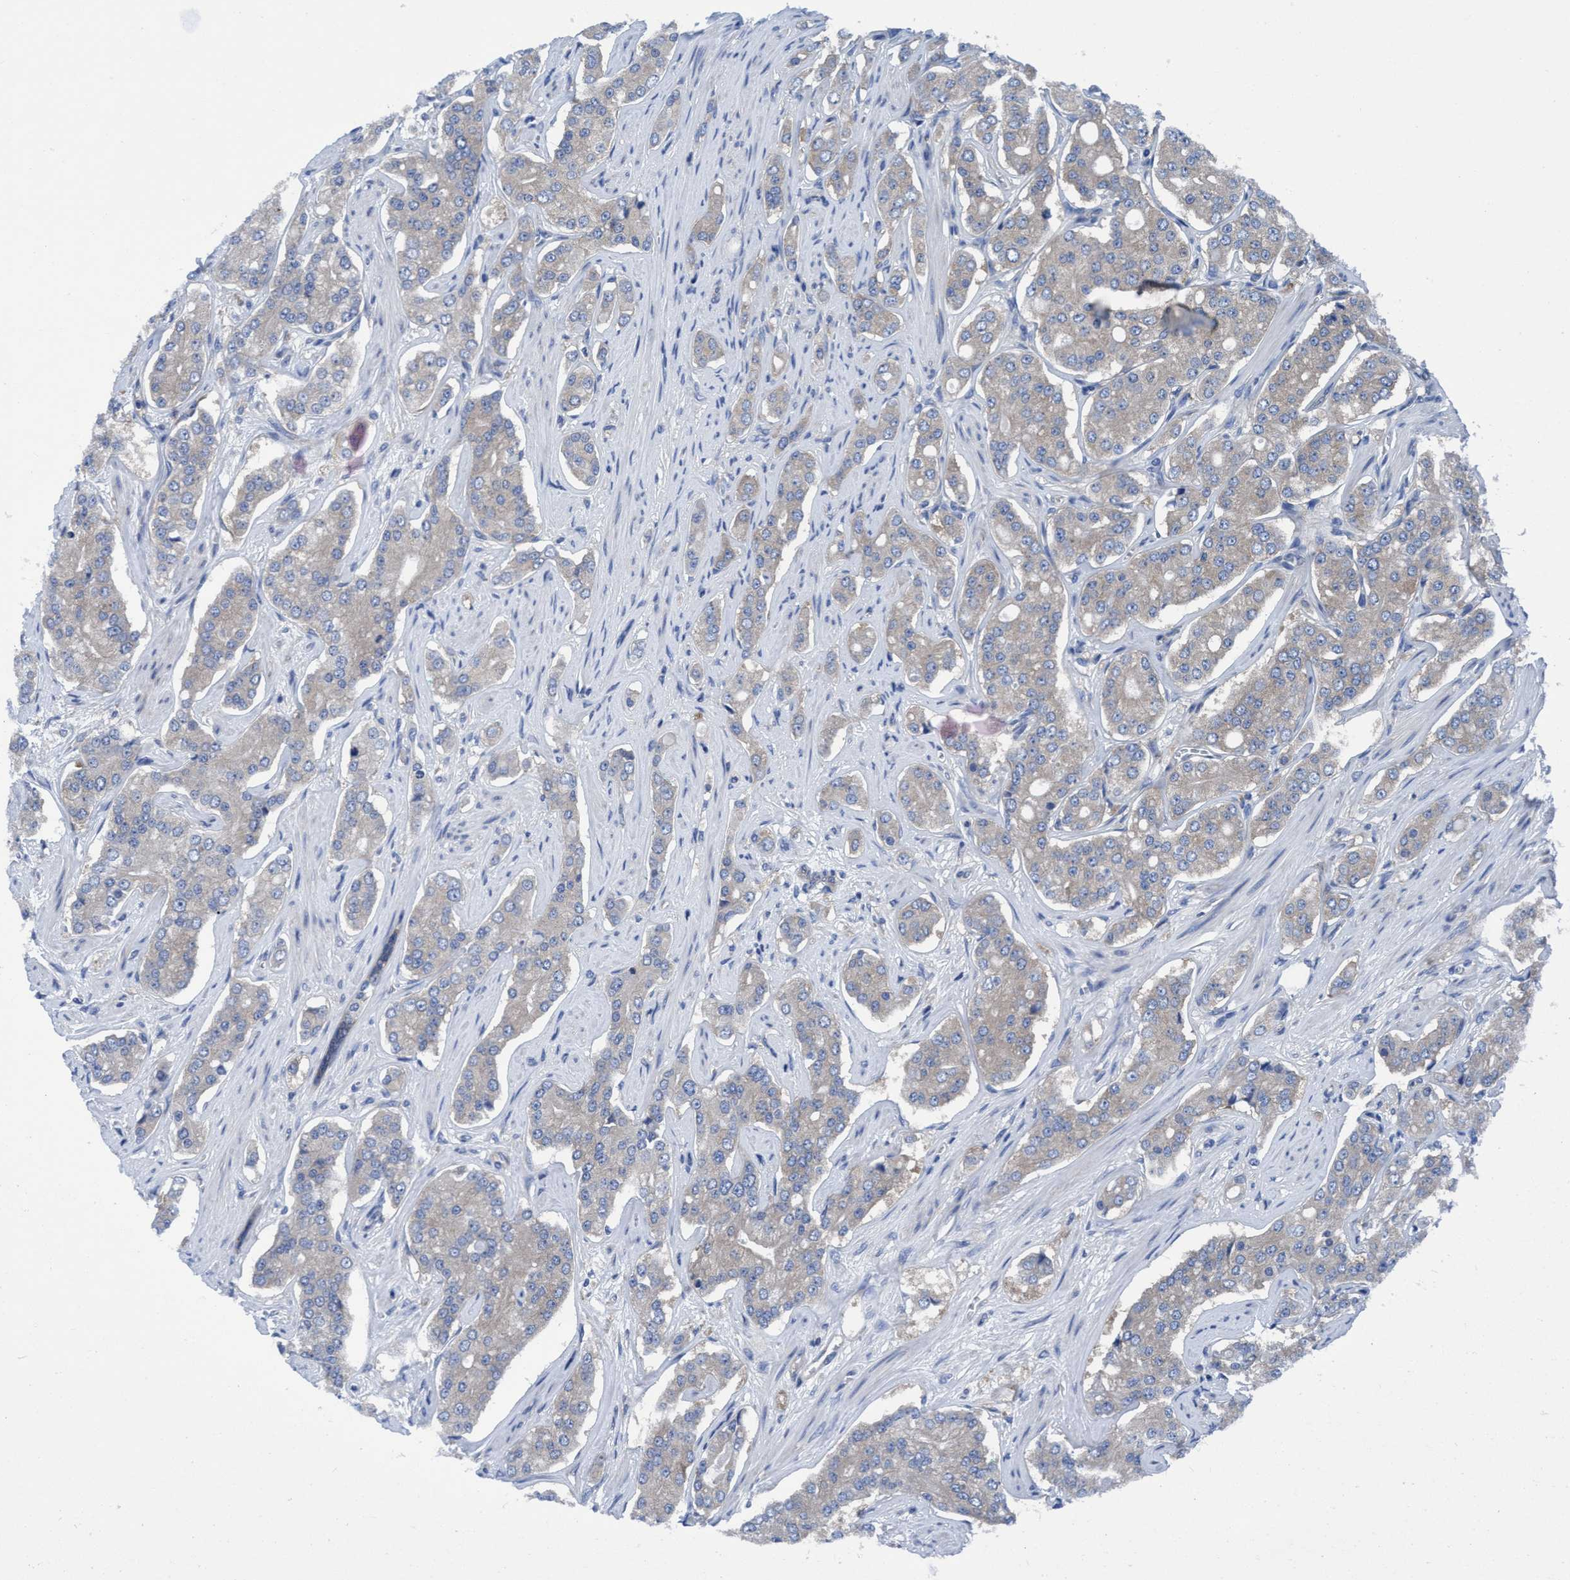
{"staining": {"intensity": "negative", "quantity": "none", "location": "none"}, "tissue": "prostate cancer", "cell_type": "Tumor cells", "image_type": "cancer", "snomed": [{"axis": "morphology", "description": "Adenocarcinoma, High grade"}, {"axis": "topography", "description": "Prostate"}], "caption": "This is an immunohistochemistry histopathology image of prostate high-grade adenocarcinoma. There is no expression in tumor cells.", "gene": "NMT1", "patient": {"sex": "male", "age": 71}}